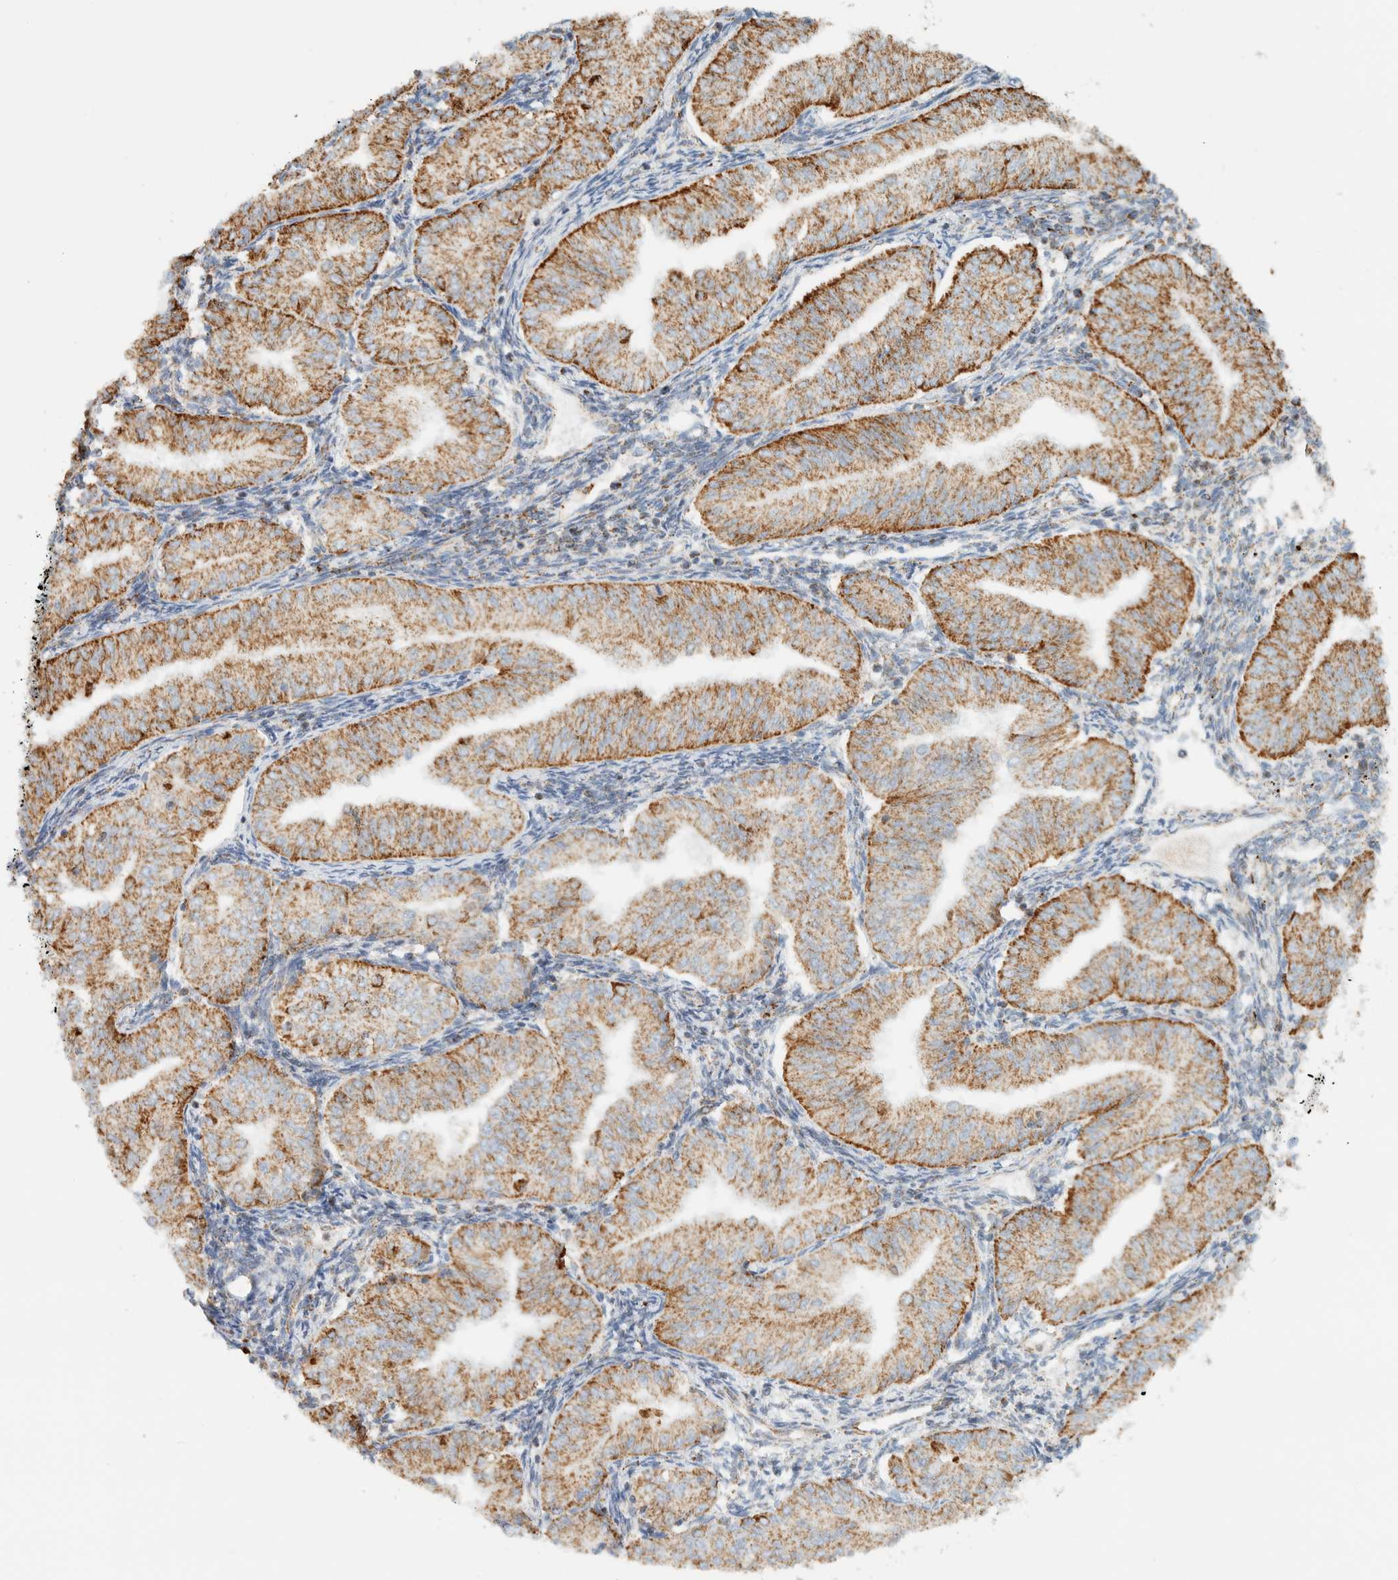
{"staining": {"intensity": "strong", "quantity": ">75%", "location": "cytoplasmic/membranous"}, "tissue": "endometrial cancer", "cell_type": "Tumor cells", "image_type": "cancer", "snomed": [{"axis": "morphology", "description": "Normal tissue, NOS"}, {"axis": "morphology", "description": "Adenocarcinoma, NOS"}, {"axis": "topography", "description": "Endometrium"}], "caption": "A high-resolution histopathology image shows IHC staining of endometrial adenocarcinoma, which reveals strong cytoplasmic/membranous expression in approximately >75% of tumor cells.", "gene": "KIFAP3", "patient": {"sex": "female", "age": 53}}